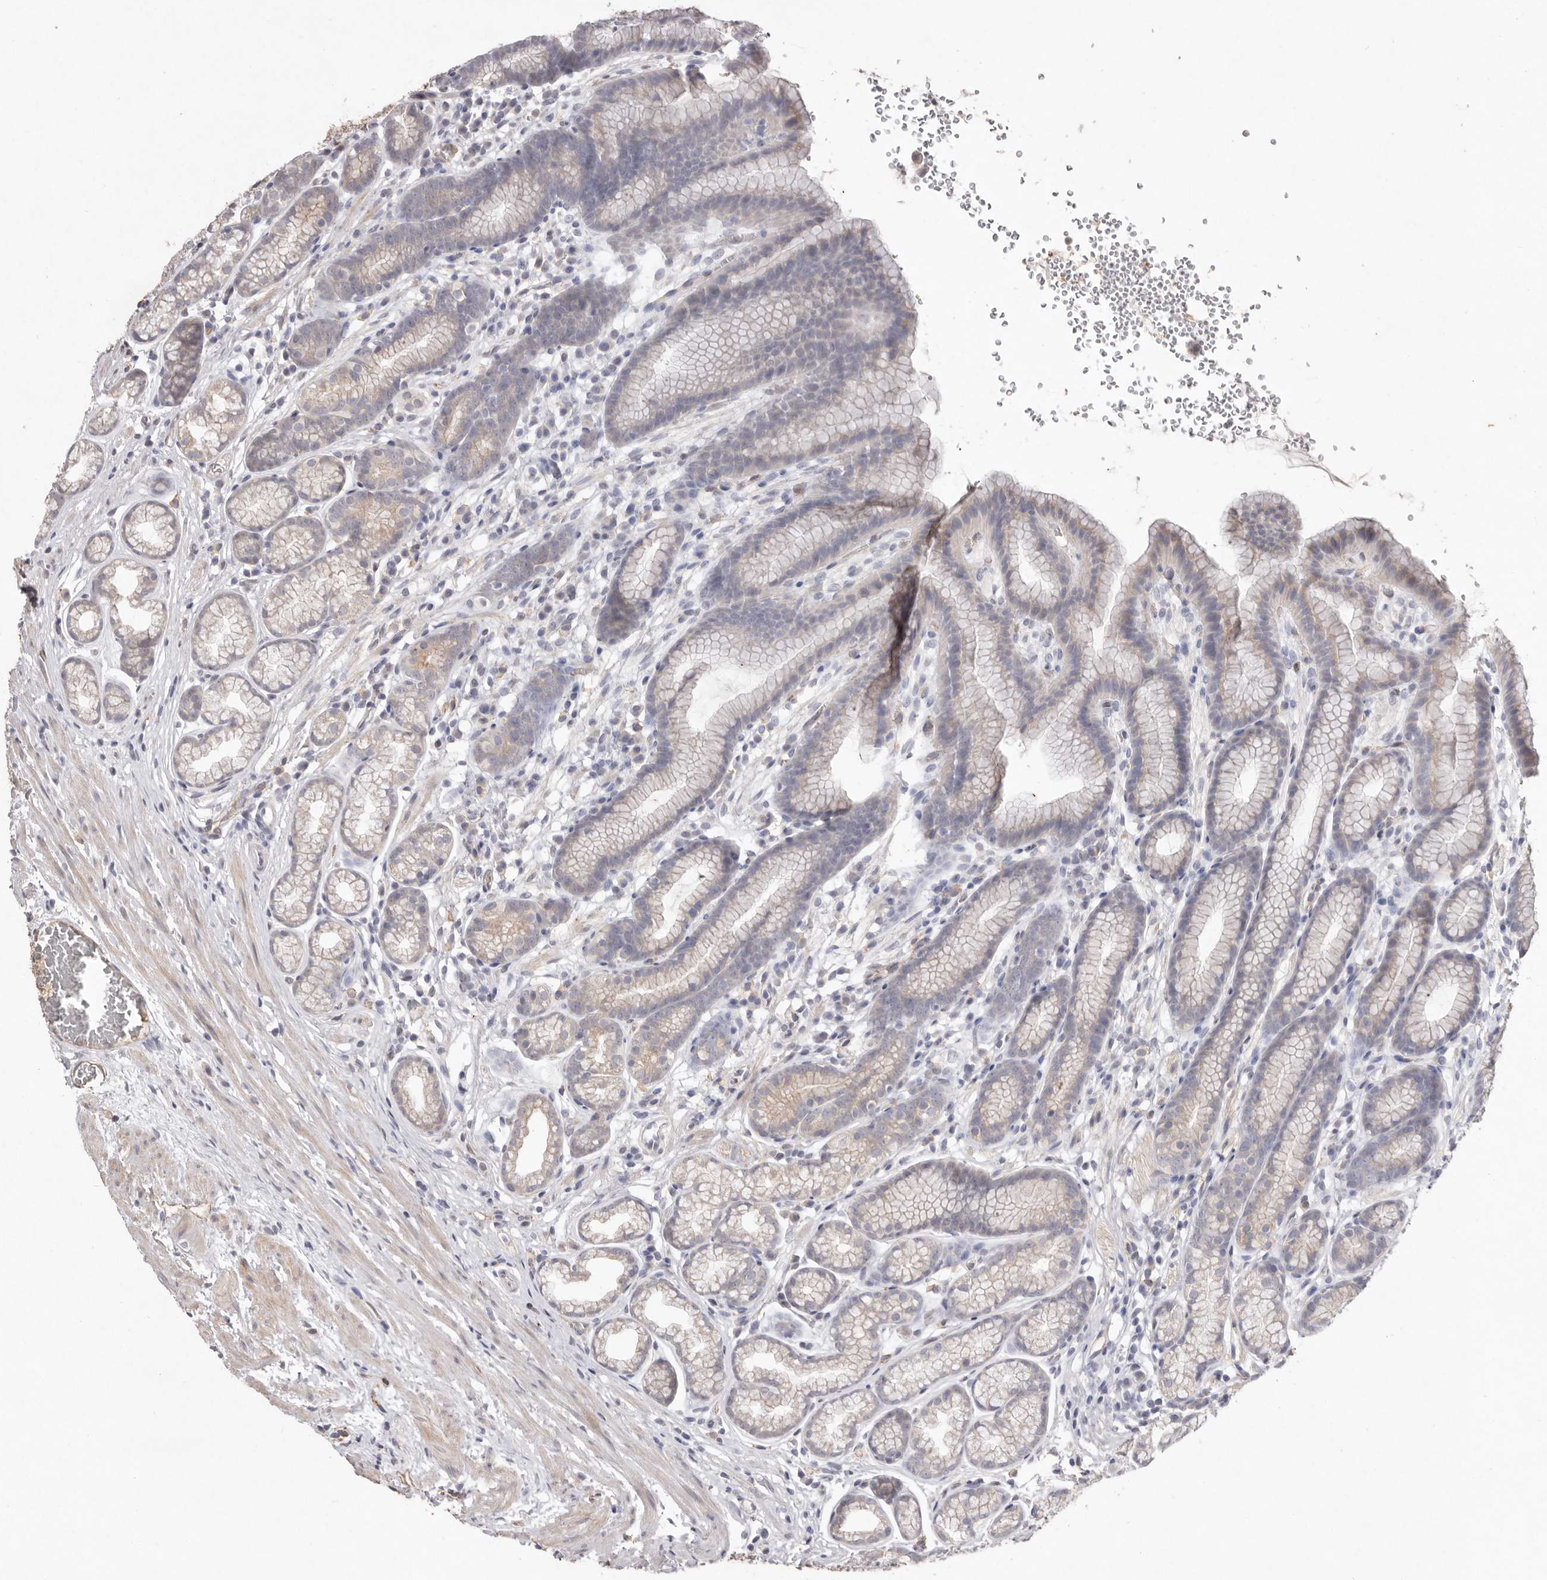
{"staining": {"intensity": "moderate", "quantity": "25%-75%", "location": "cytoplasmic/membranous"}, "tissue": "stomach", "cell_type": "Glandular cells", "image_type": "normal", "snomed": [{"axis": "morphology", "description": "Normal tissue, NOS"}, {"axis": "topography", "description": "Stomach"}], "caption": "Glandular cells display medium levels of moderate cytoplasmic/membranous staining in approximately 25%-75% of cells in normal human stomach.", "gene": "ZYG11B", "patient": {"sex": "male", "age": 42}}